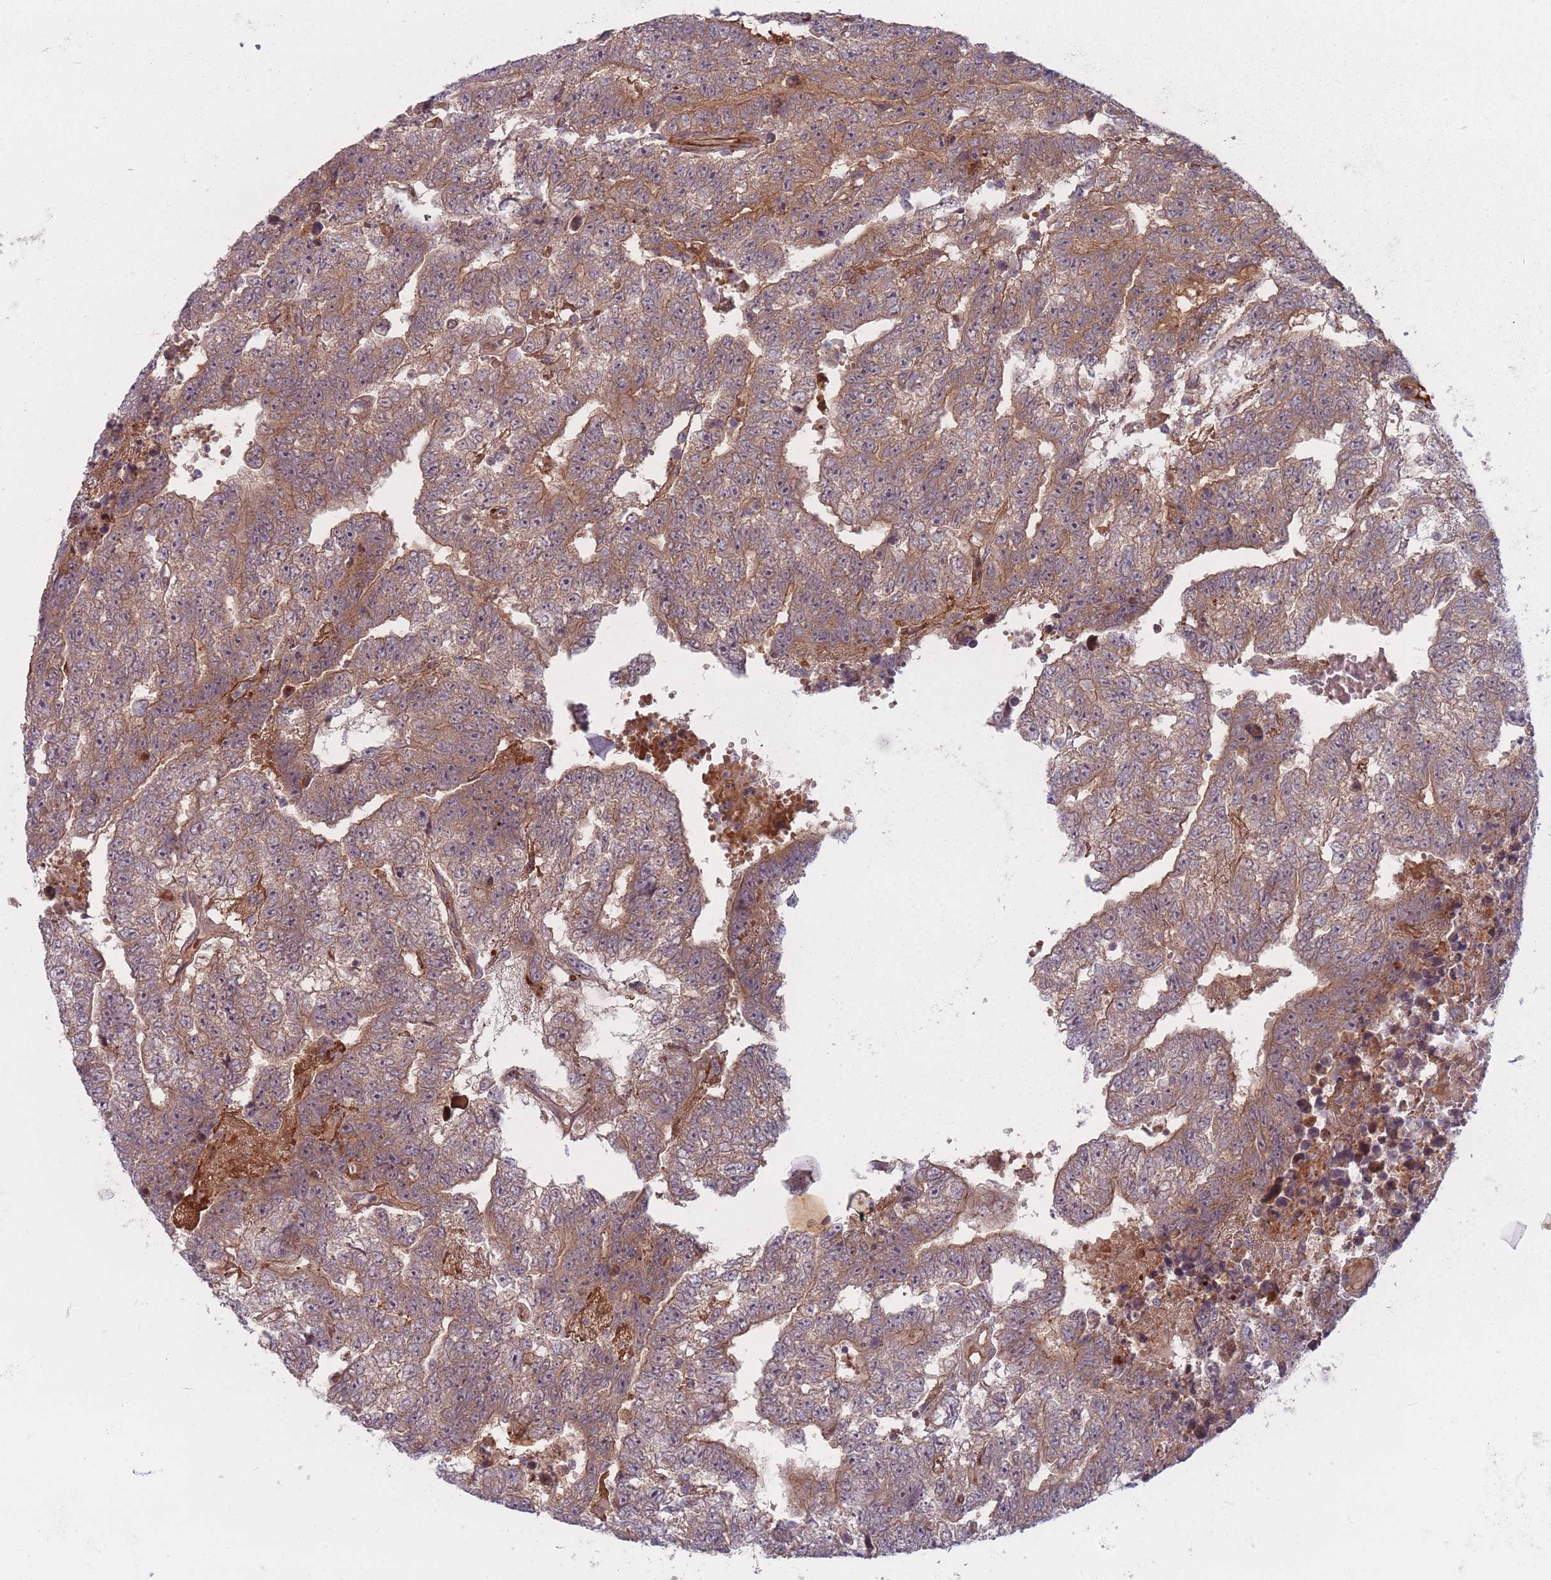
{"staining": {"intensity": "weak", "quantity": "25%-75%", "location": "cytoplasmic/membranous"}, "tissue": "testis cancer", "cell_type": "Tumor cells", "image_type": "cancer", "snomed": [{"axis": "morphology", "description": "Carcinoma, Embryonal, NOS"}, {"axis": "topography", "description": "Testis"}], "caption": "This is a micrograph of IHC staining of embryonal carcinoma (testis), which shows weak staining in the cytoplasmic/membranous of tumor cells.", "gene": "EEF1AKMT2", "patient": {"sex": "male", "age": 25}}